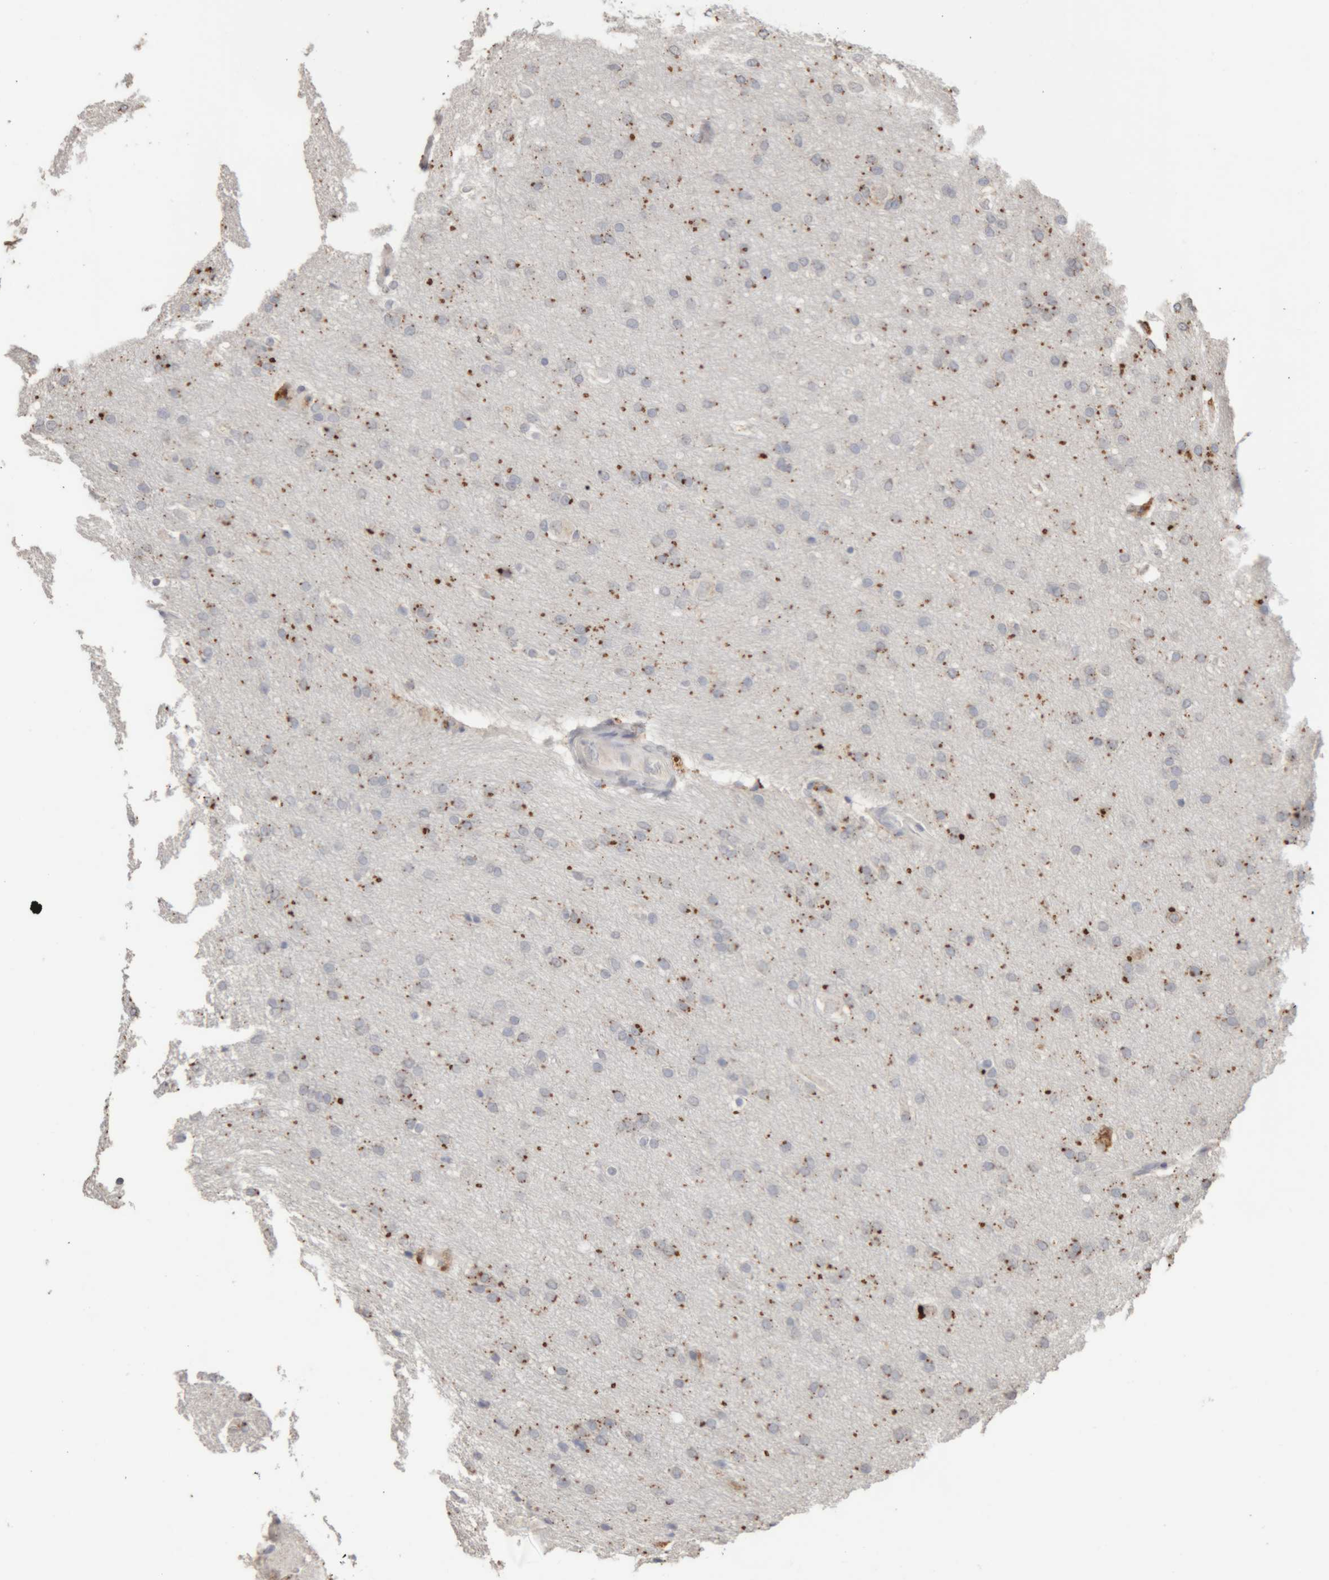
{"staining": {"intensity": "moderate", "quantity": "25%-75%", "location": "cytoplasmic/membranous"}, "tissue": "glioma", "cell_type": "Tumor cells", "image_type": "cancer", "snomed": [{"axis": "morphology", "description": "Glioma, malignant, Low grade"}, {"axis": "topography", "description": "Brain"}], "caption": "Protein staining displays moderate cytoplasmic/membranous staining in approximately 25%-75% of tumor cells in malignant low-grade glioma.", "gene": "ARSA", "patient": {"sex": "female", "age": 37}}